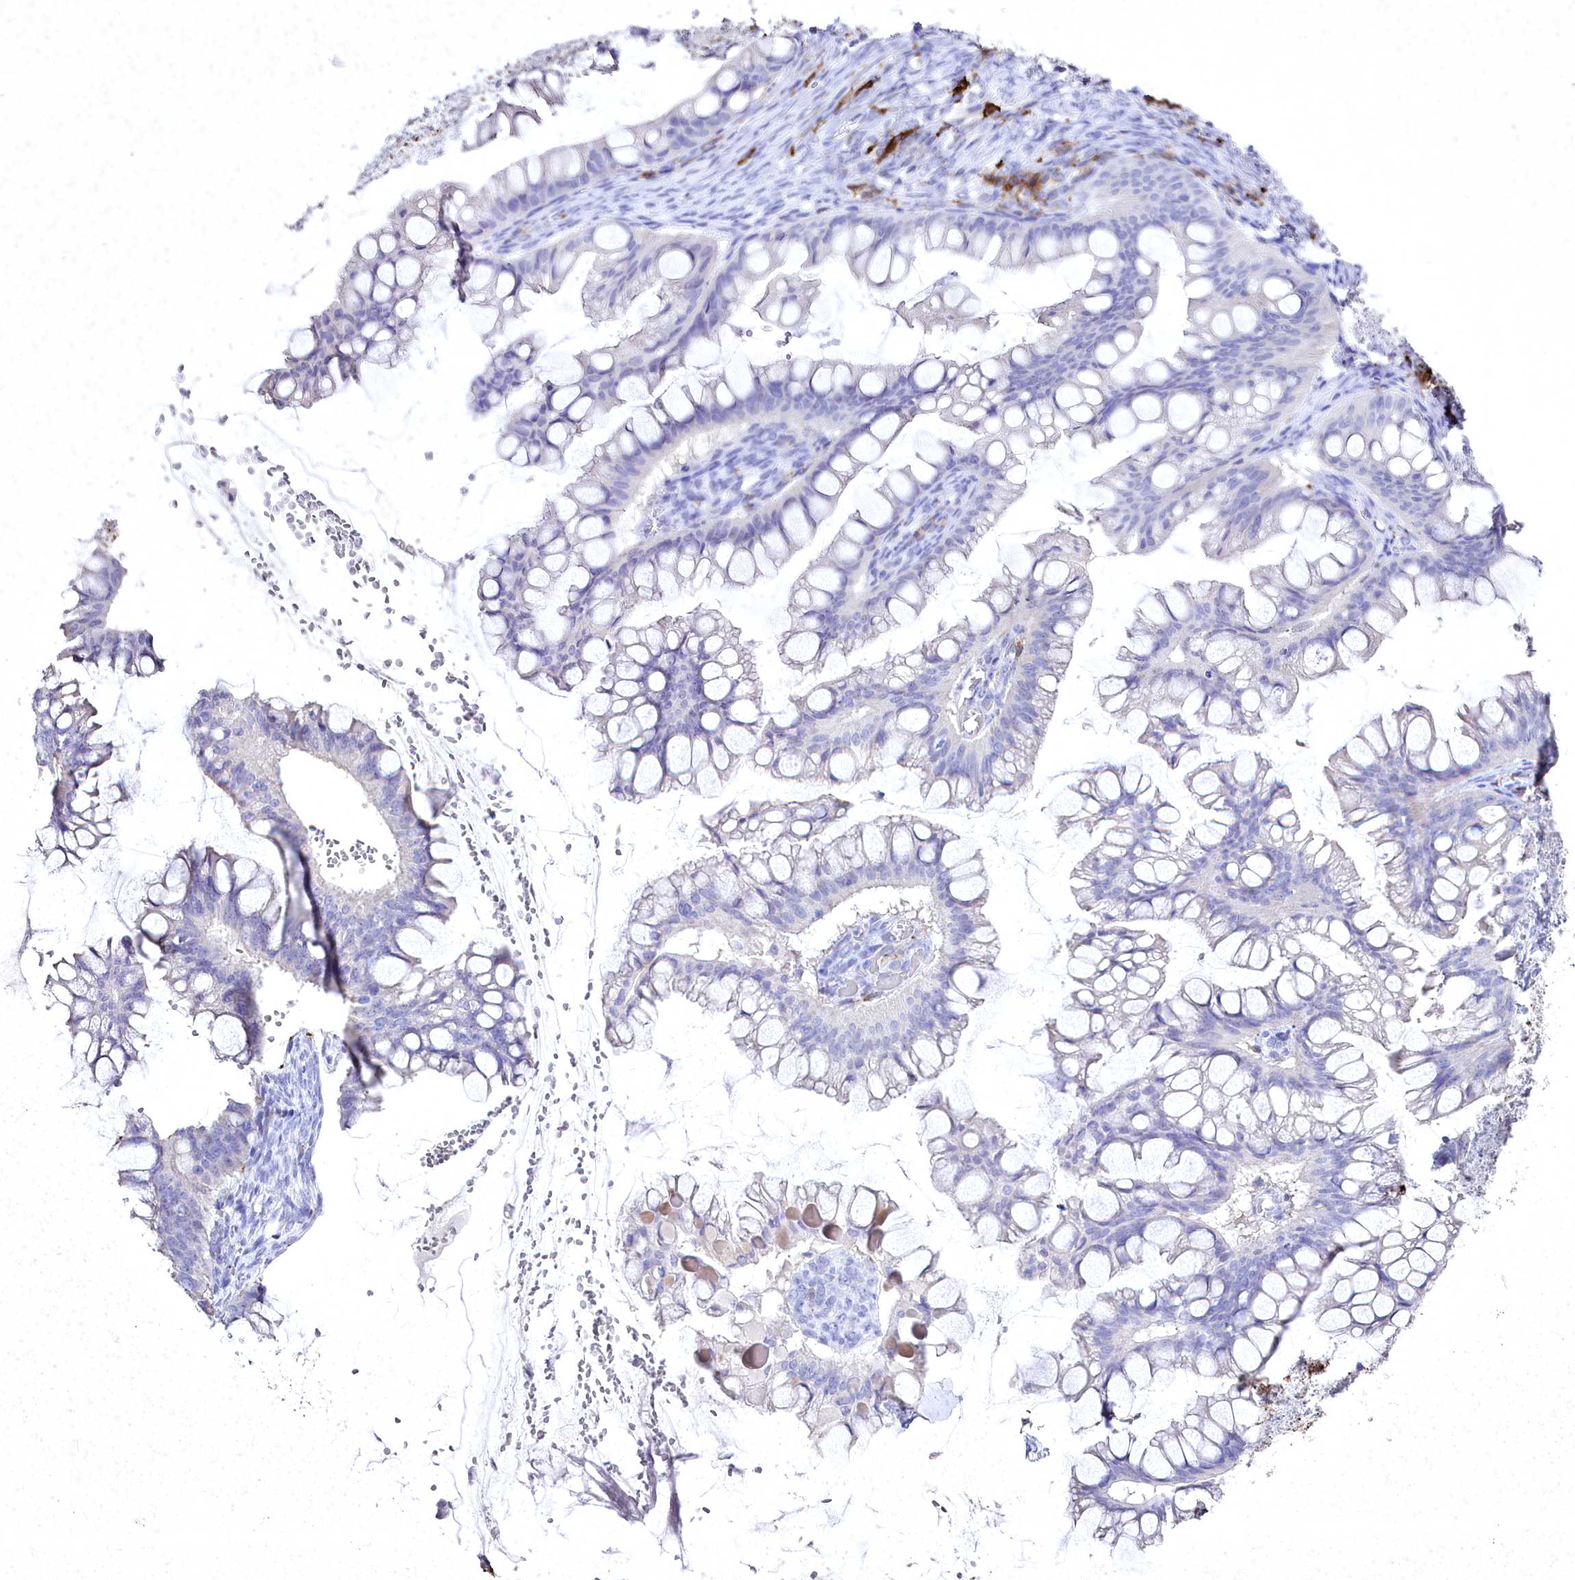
{"staining": {"intensity": "negative", "quantity": "none", "location": "none"}, "tissue": "ovarian cancer", "cell_type": "Tumor cells", "image_type": "cancer", "snomed": [{"axis": "morphology", "description": "Cystadenocarcinoma, mucinous, NOS"}, {"axis": "topography", "description": "Ovary"}], "caption": "Protein analysis of mucinous cystadenocarcinoma (ovarian) exhibits no significant expression in tumor cells.", "gene": "CLEC4M", "patient": {"sex": "female", "age": 73}}